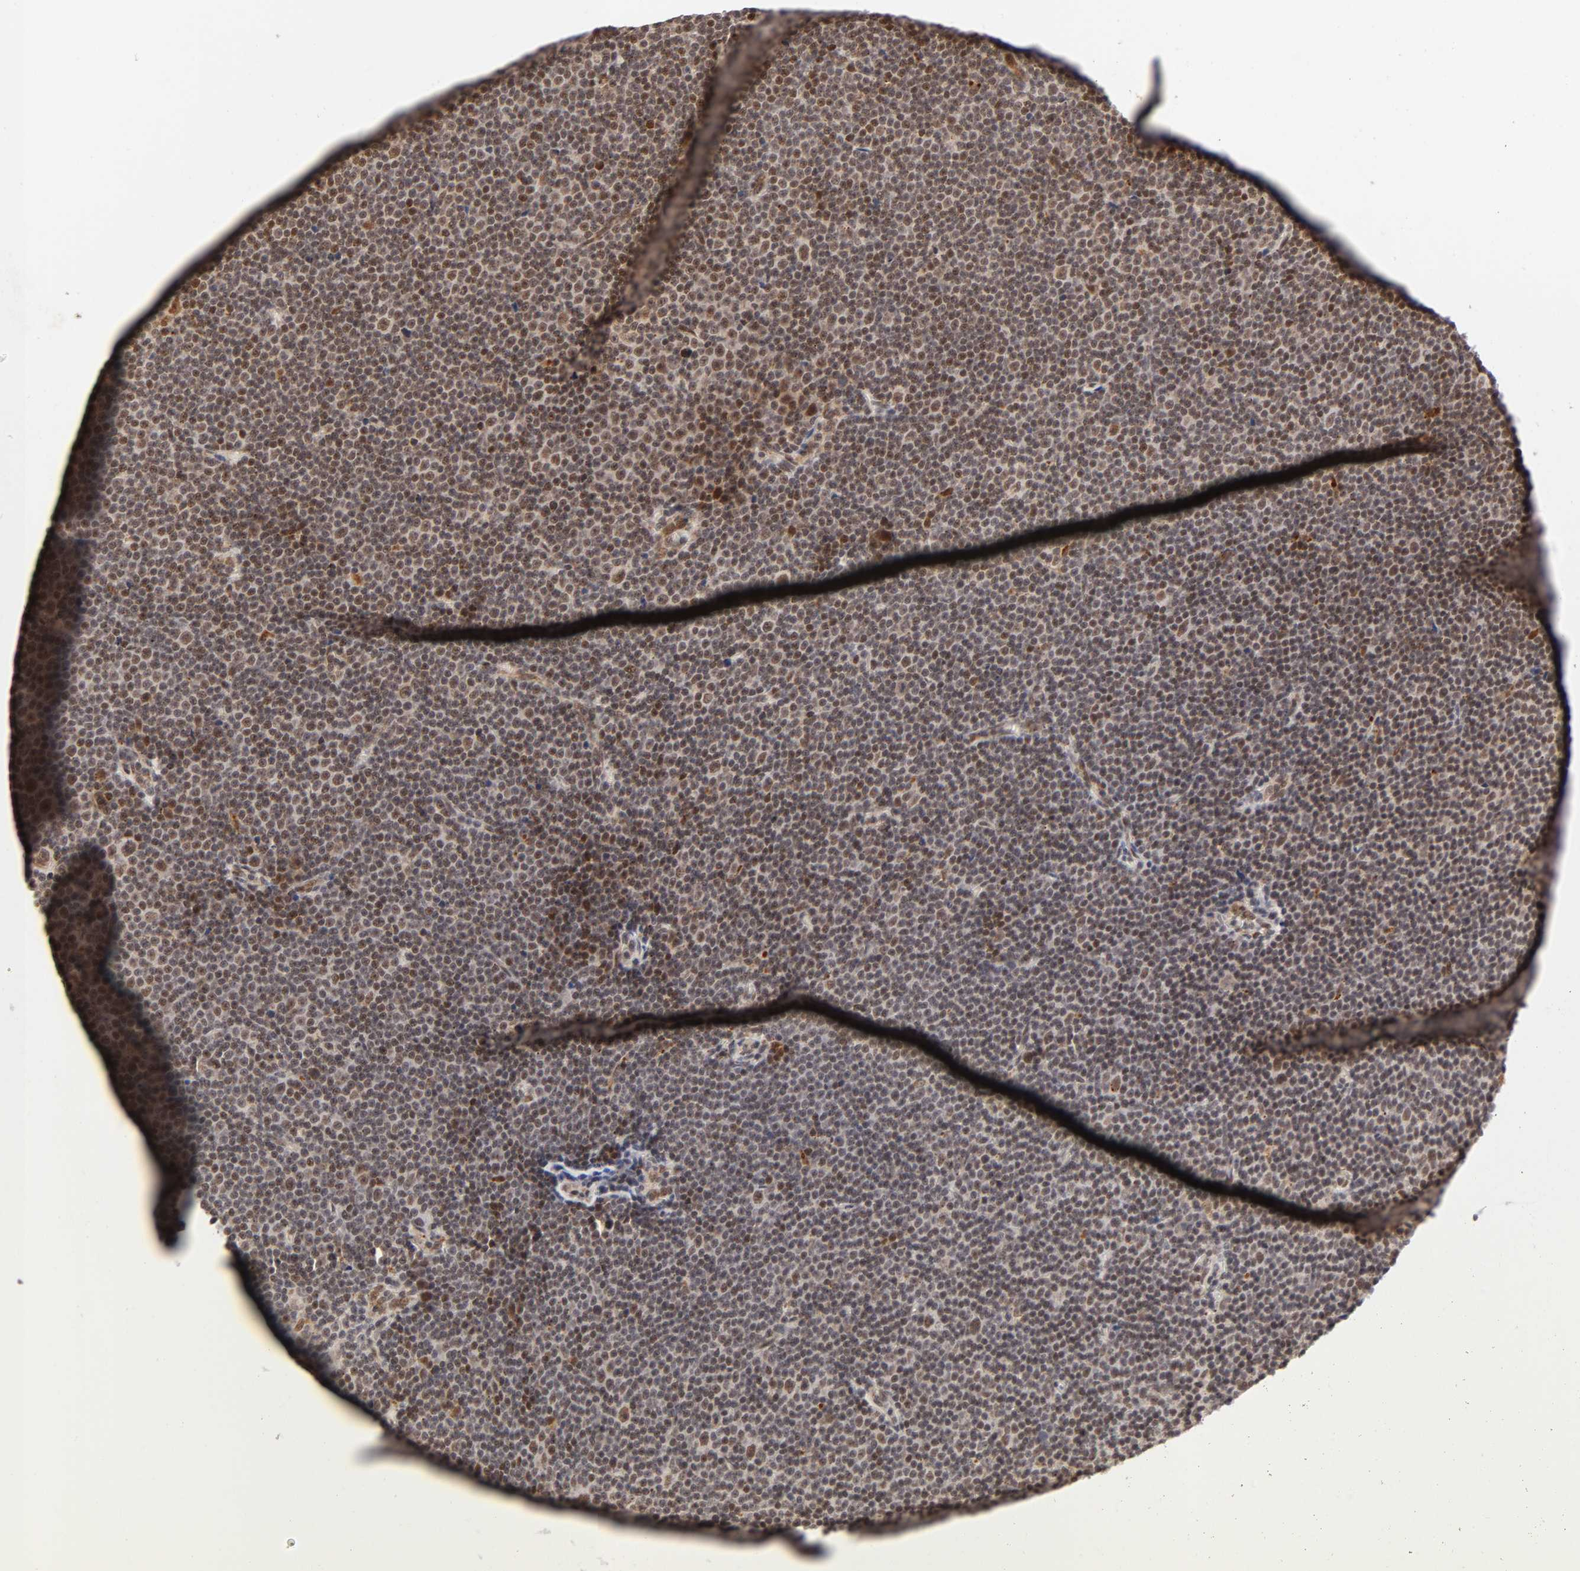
{"staining": {"intensity": "negative", "quantity": "none", "location": "none"}, "tissue": "lymphoma", "cell_type": "Tumor cells", "image_type": "cancer", "snomed": [{"axis": "morphology", "description": "Malignant lymphoma, non-Hodgkin's type, Low grade"}, {"axis": "topography", "description": "Lymph node"}], "caption": "The photomicrograph reveals no staining of tumor cells in low-grade malignant lymphoma, non-Hodgkin's type.", "gene": "TAF10", "patient": {"sex": "female", "age": 67}}